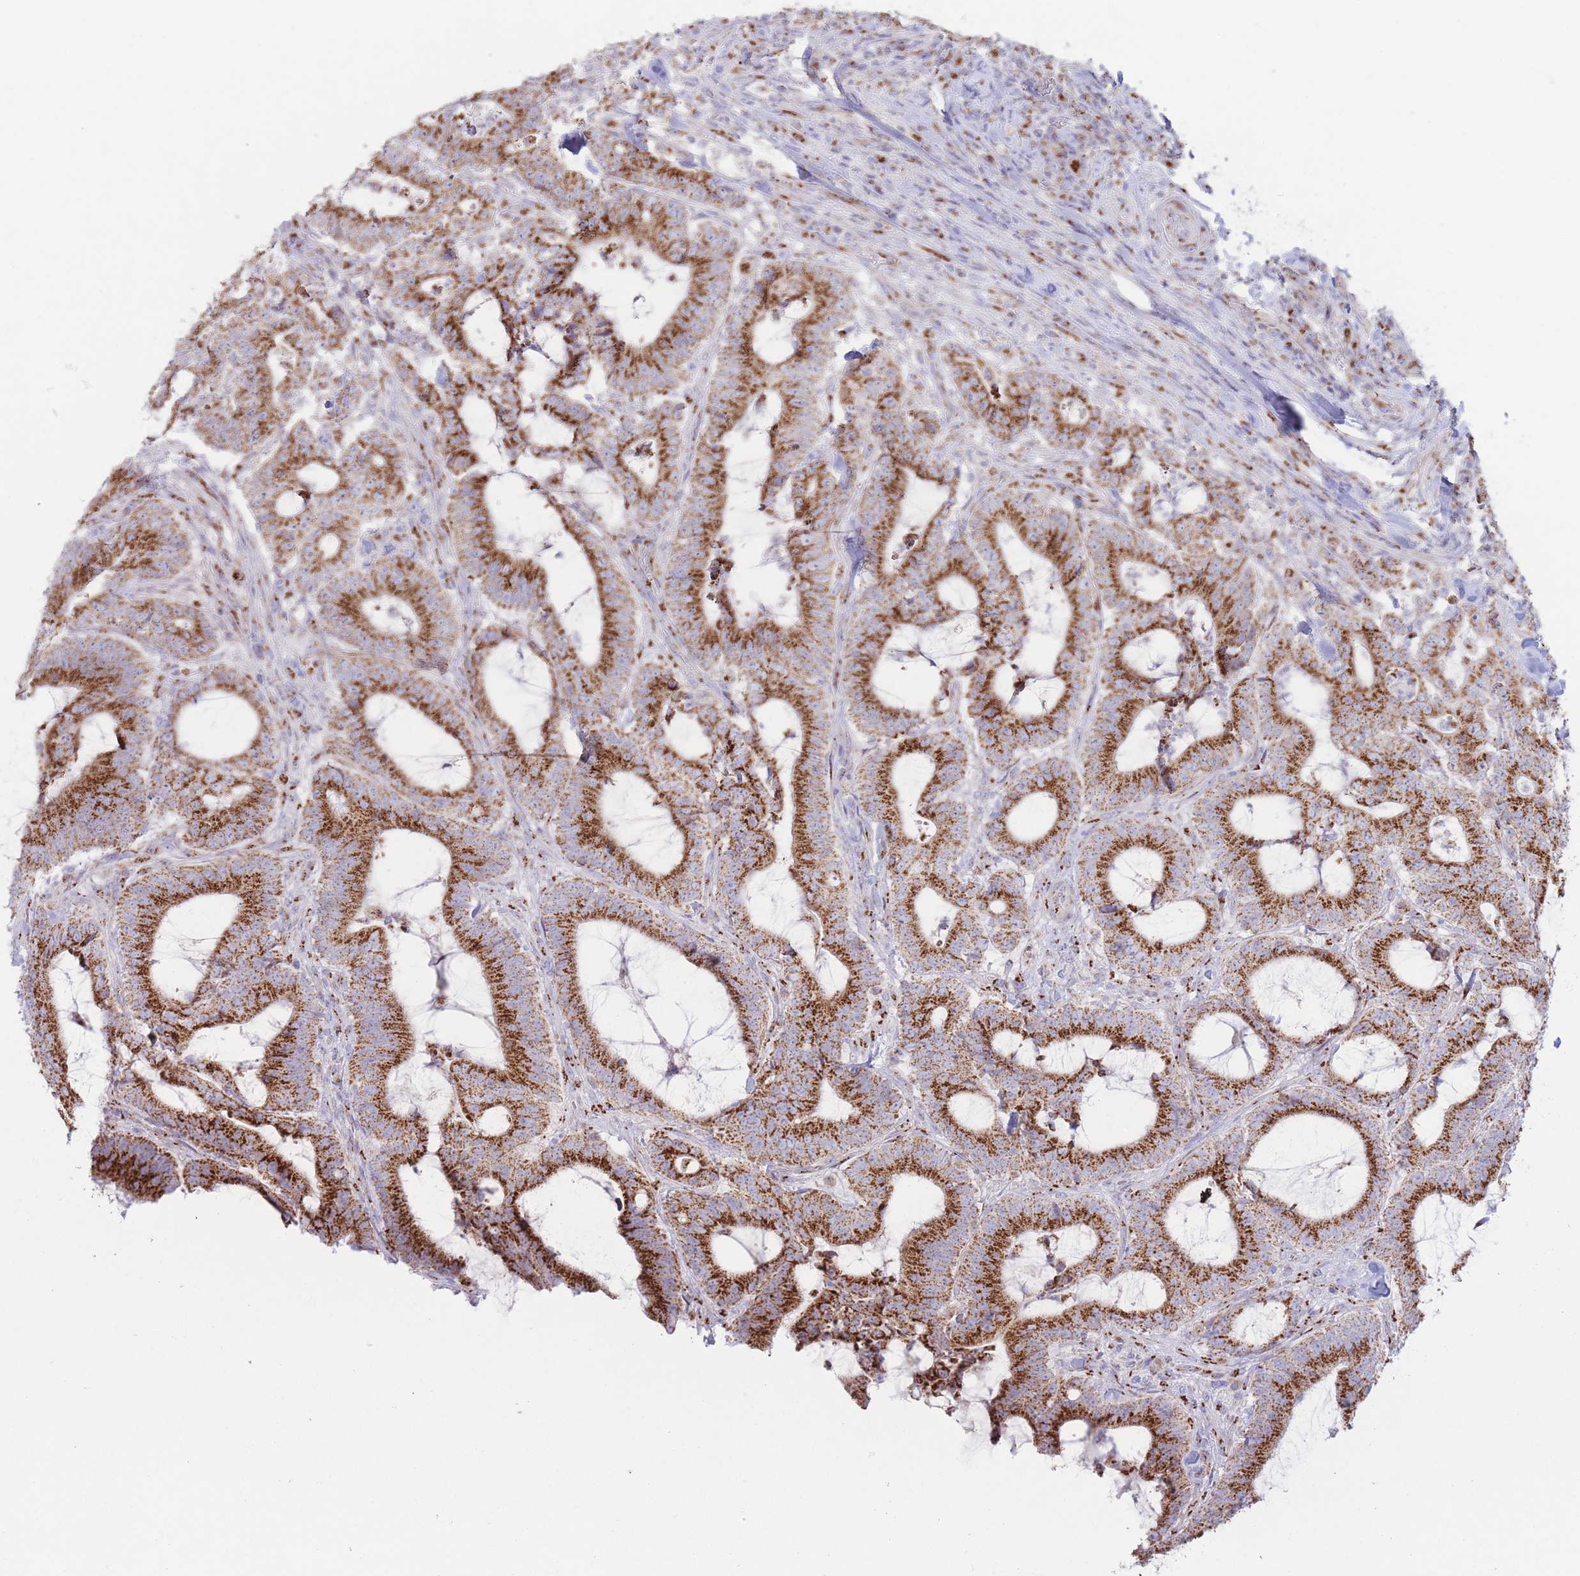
{"staining": {"intensity": "strong", "quantity": ">75%", "location": "cytoplasmic/membranous"}, "tissue": "colorectal cancer", "cell_type": "Tumor cells", "image_type": "cancer", "snomed": [{"axis": "morphology", "description": "Adenocarcinoma, NOS"}, {"axis": "topography", "description": "Colon"}], "caption": "There is high levels of strong cytoplasmic/membranous staining in tumor cells of adenocarcinoma (colorectal), as demonstrated by immunohistochemical staining (brown color).", "gene": "MPND", "patient": {"sex": "female", "age": 43}}